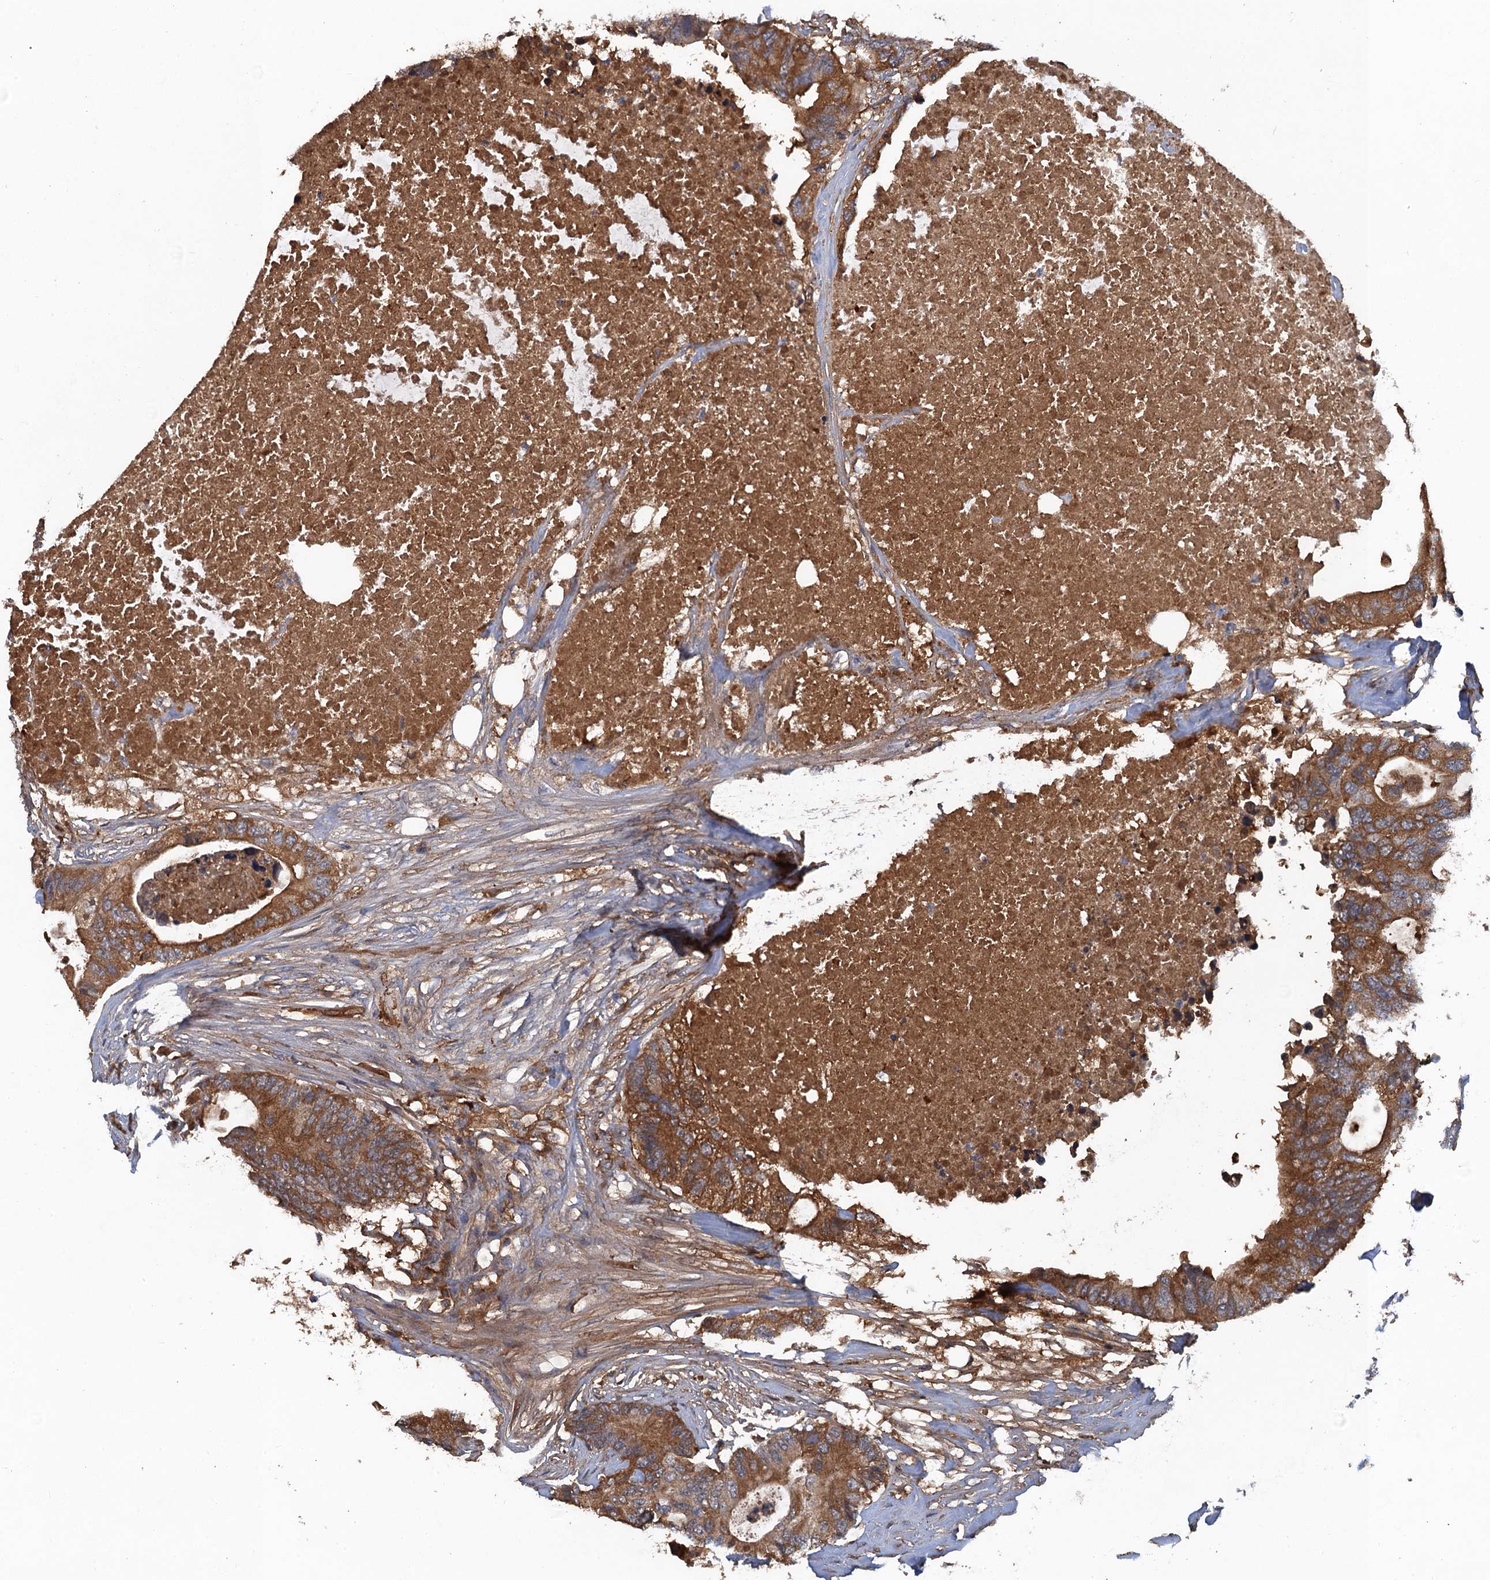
{"staining": {"intensity": "moderate", "quantity": ">75%", "location": "cytoplasmic/membranous"}, "tissue": "colorectal cancer", "cell_type": "Tumor cells", "image_type": "cancer", "snomed": [{"axis": "morphology", "description": "Adenocarcinoma, NOS"}, {"axis": "topography", "description": "Colon"}], "caption": "Immunohistochemical staining of human colorectal cancer exhibits medium levels of moderate cytoplasmic/membranous protein staining in approximately >75% of tumor cells. (brown staining indicates protein expression, while blue staining denotes nuclei).", "gene": "HAPLN3", "patient": {"sex": "male", "age": 71}}